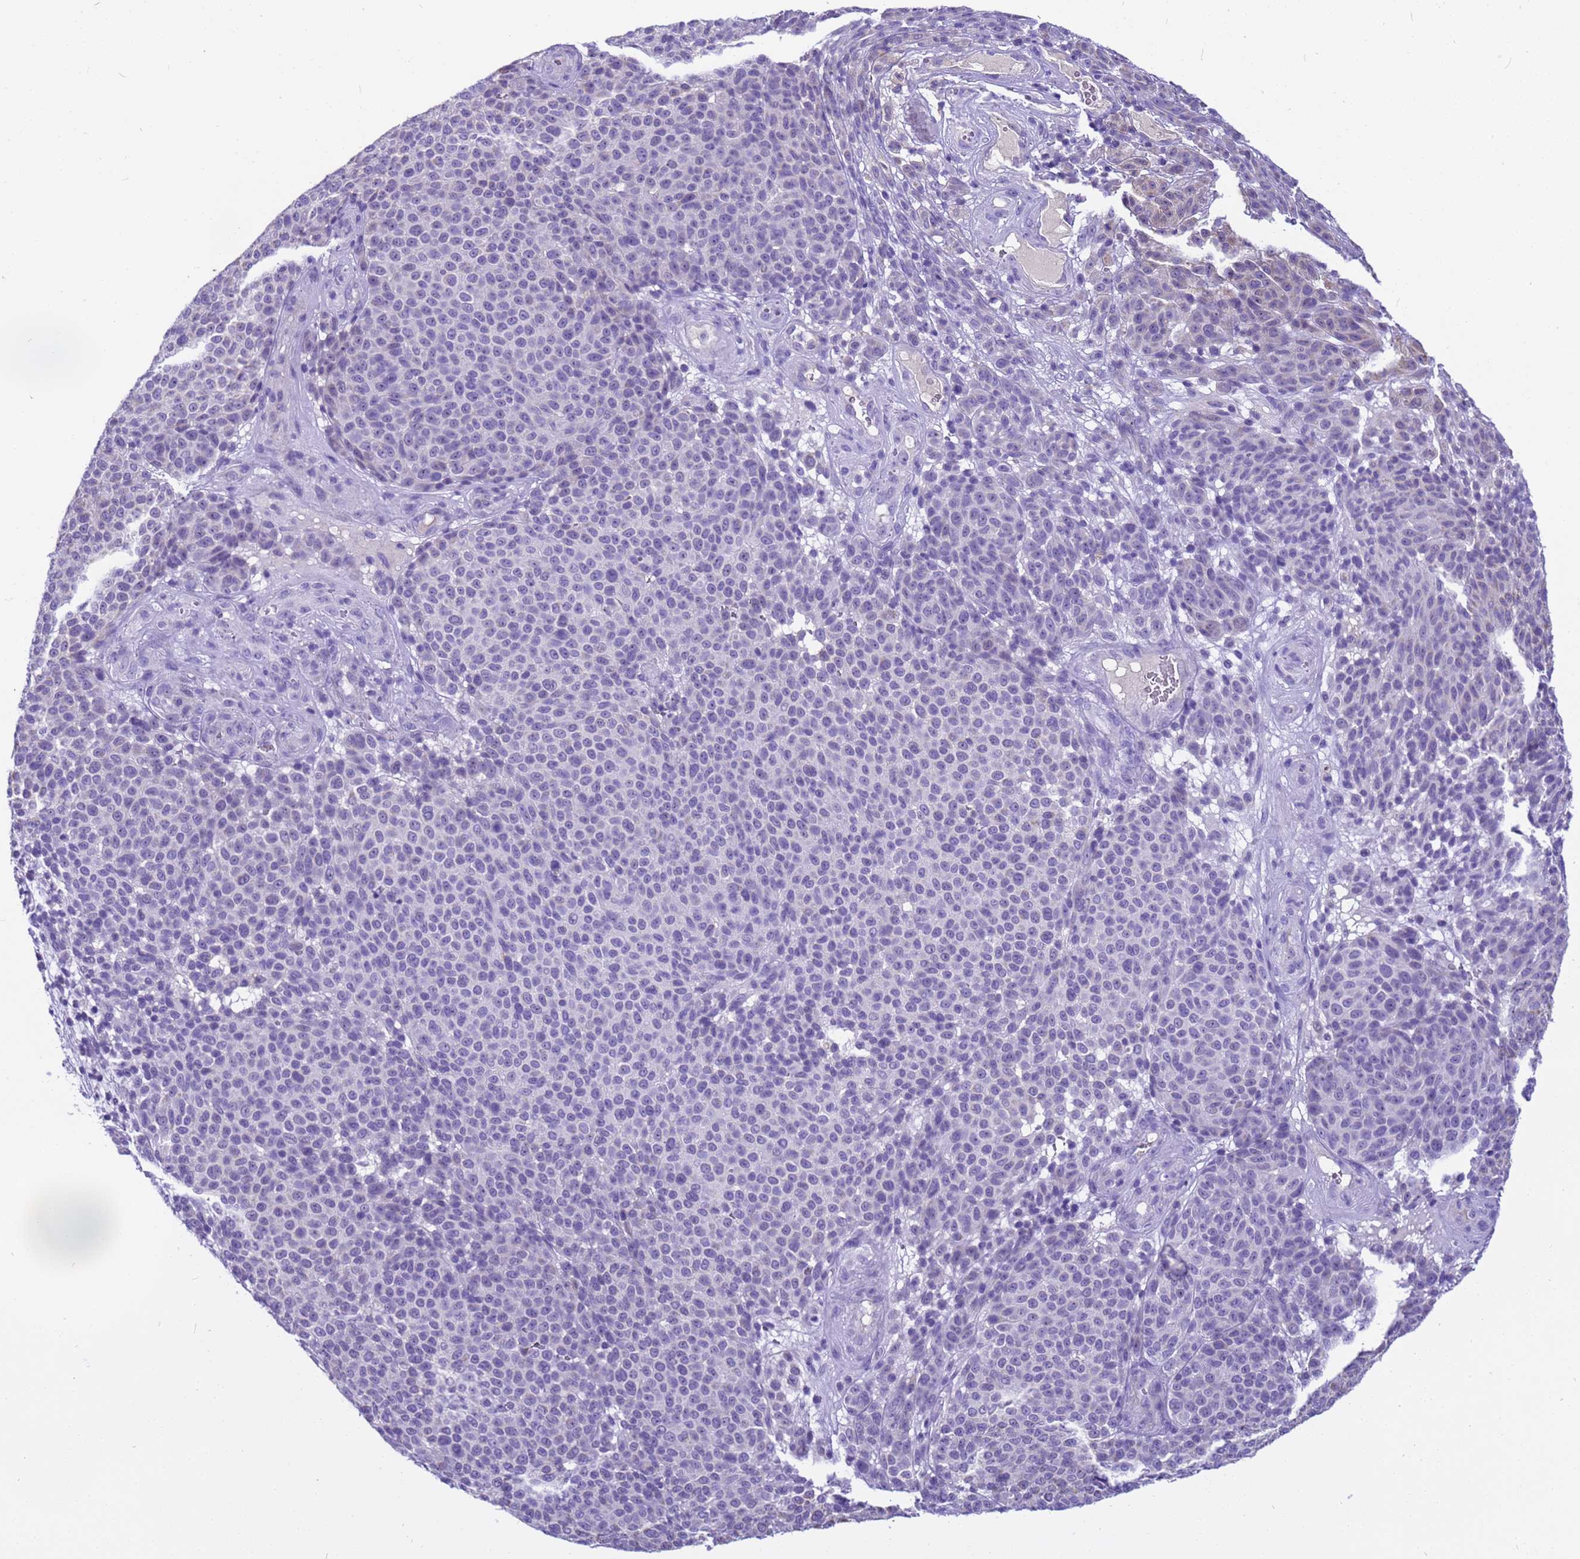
{"staining": {"intensity": "negative", "quantity": "none", "location": "none"}, "tissue": "melanoma", "cell_type": "Tumor cells", "image_type": "cancer", "snomed": [{"axis": "morphology", "description": "Malignant melanoma, NOS"}, {"axis": "topography", "description": "Skin"}], "caption": "Immunohistochemistry of human malignant melanoma reveals no positivity in tumor cells. (Brightfield microscopy of DAB immunohistochemistry (IHC) at high magnification).", "gene": "PIEZO2", "patient": {"sex": "male", "age": 49}}